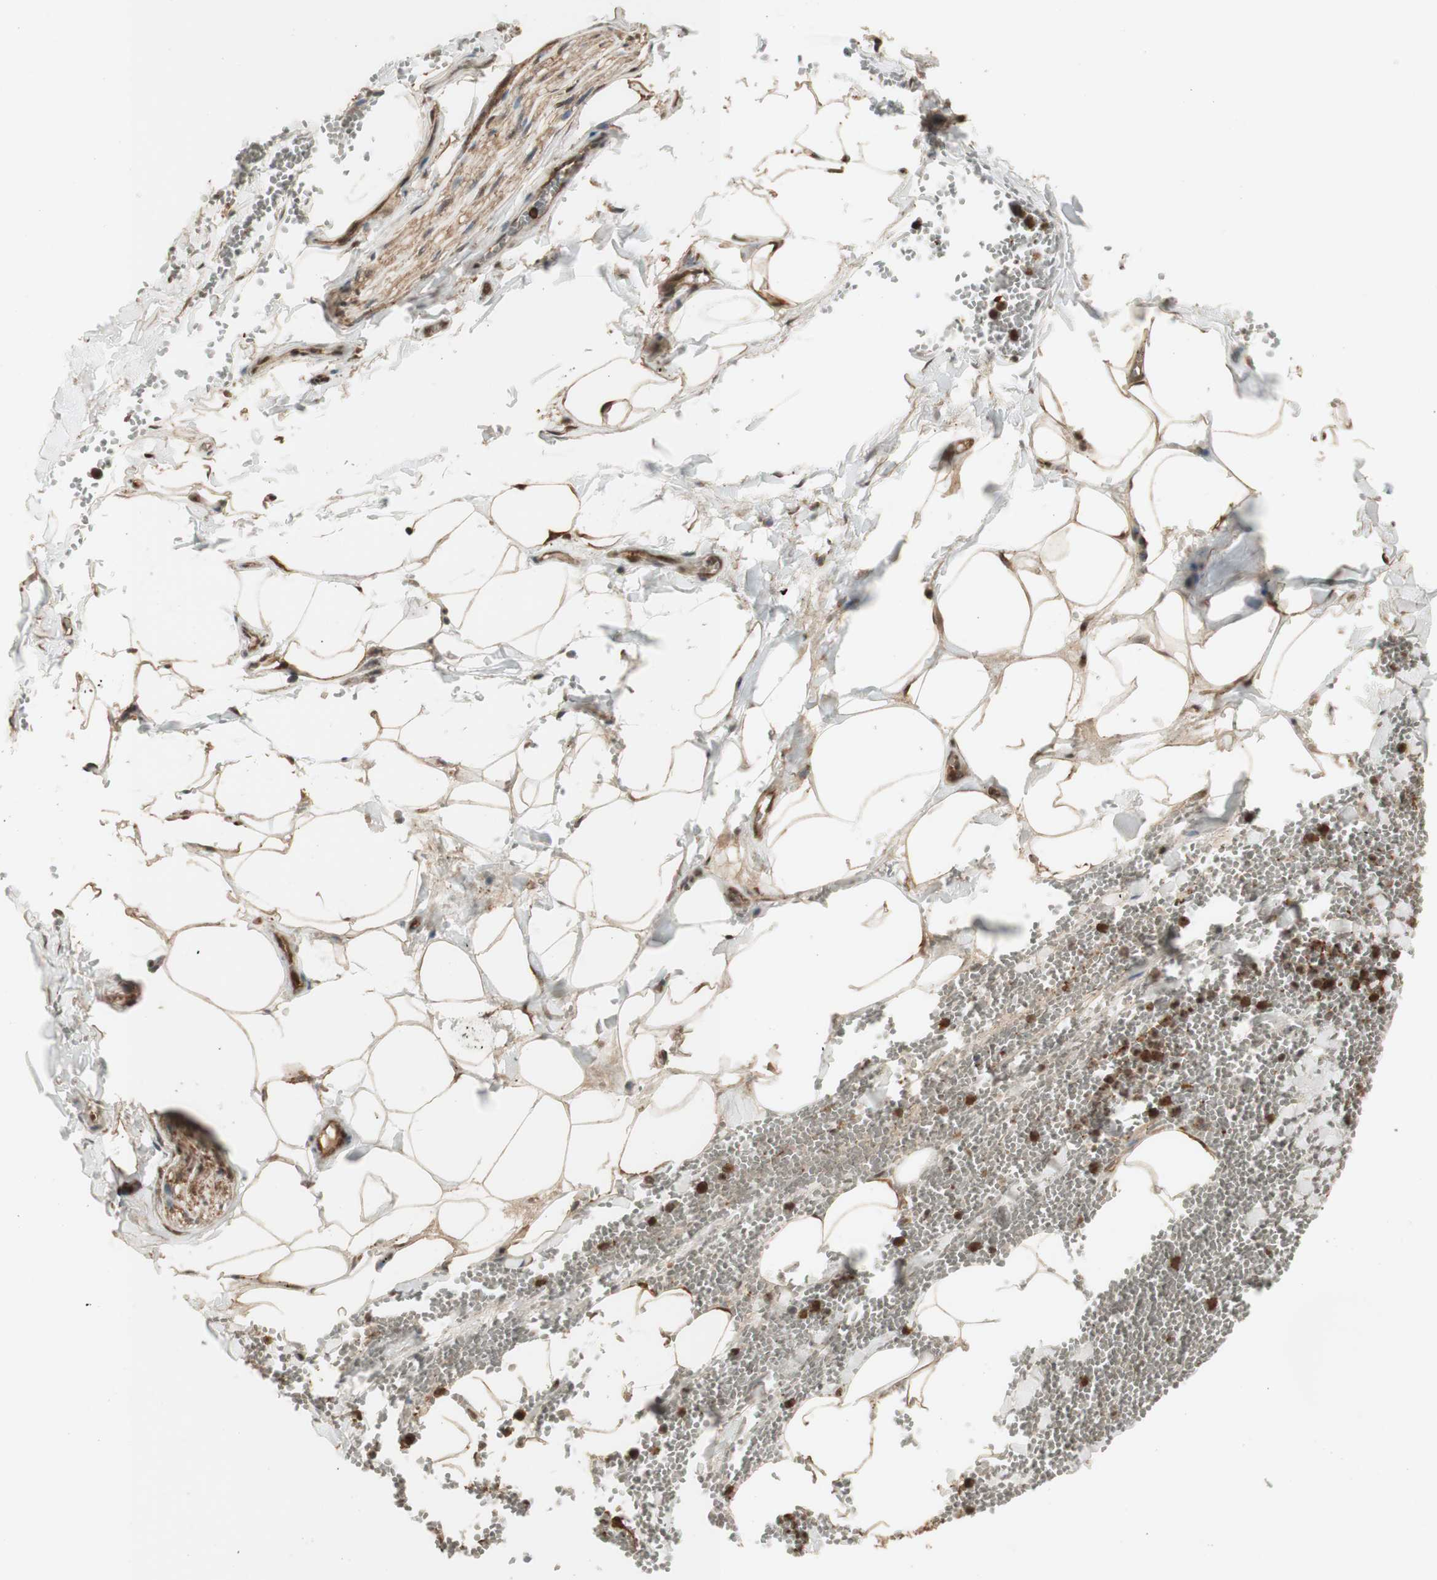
{"staining": {"intensity": "moderate", "quantity": ">75%", "location": "cytoplasmic/membranous"}, "tissue": "adipose tissue", "cell_type": "Adipocytes", "image_type": "normal", "snomed": [{"axis": "morphology", "description": "Normal tissue, NOS"}, {"axis": "topography", "description": "Adipose tissue"}, {"axis": "topography", "description": "Peripheral nerve tissue"}], "caption": "This image displays immunohistochemistry (IHC) staining of benign adipose tissue, with medium moderate cytoplasmic/membranous staining in approximately >75% of adipocytes.", "gene": "YWHAB", "patient": {"sex": "male", "age": 52}}